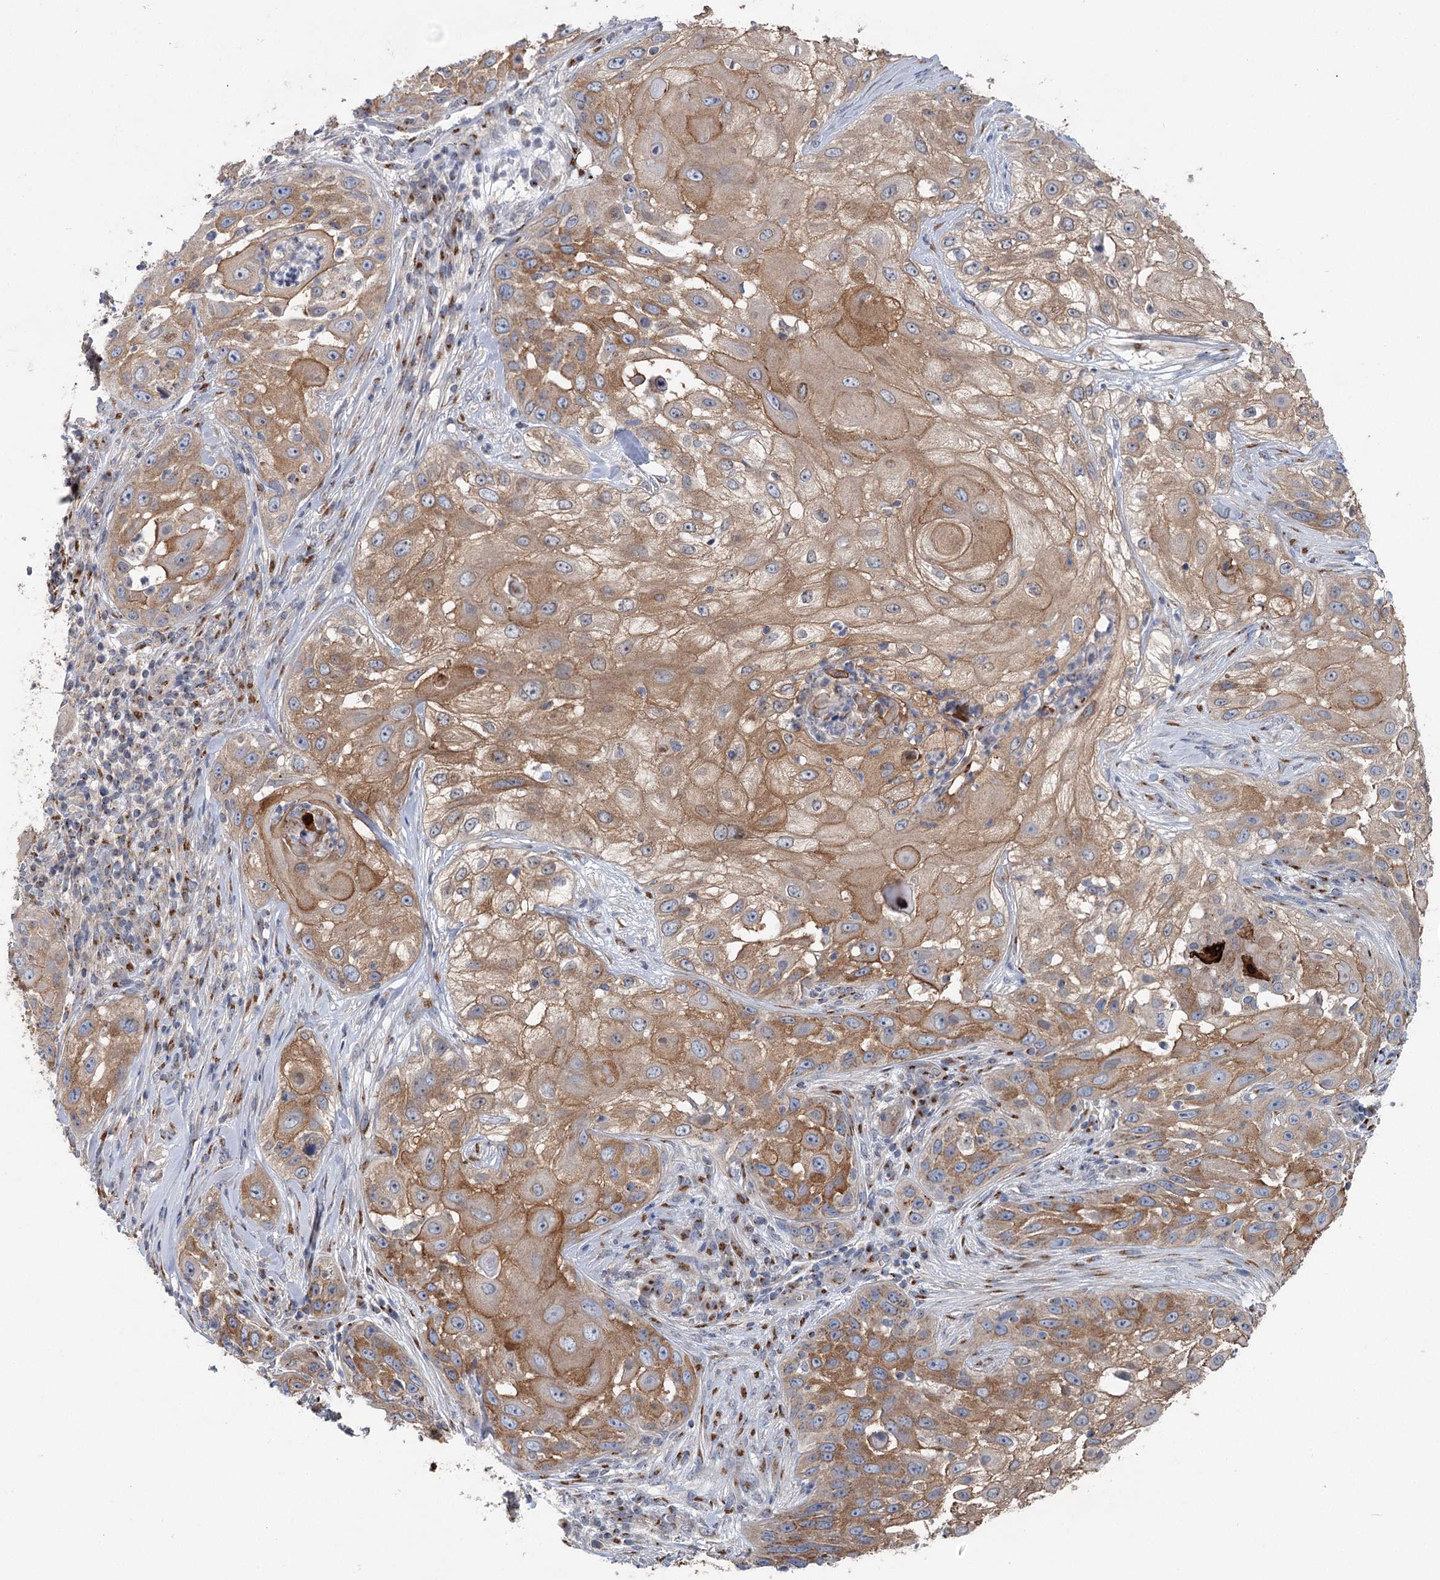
{"staining": {"intensity": "moderate", "quantity": ">75%", "location": "cytoplasmic/membranous"}, "tissue": "skin cancer", "cell_type": "Tumor cells", "image_type": "cancer", "snomed": [{"axis": "morphology", "description": "Squamous cell carcinoma, NOS"}, {"axis": "topography", "description": "Skin"}], "caption": "Skin squamous cell carcinoma stained with DAB (3,3'-diaminobenzidine) immunohistochemistry (IHC) displays medium levels of moderate cytoplasmic/membranous staining in approximately >75% of tumor cells. The protein of interest is stained brown, and the nuclei are stained in blue (DAB (3,3'-diaminobenzidine) IHC with brightfield microscopy, high magnification).", "gene": "ITIH5", "patient": {"sex": "female", "age": 44}}